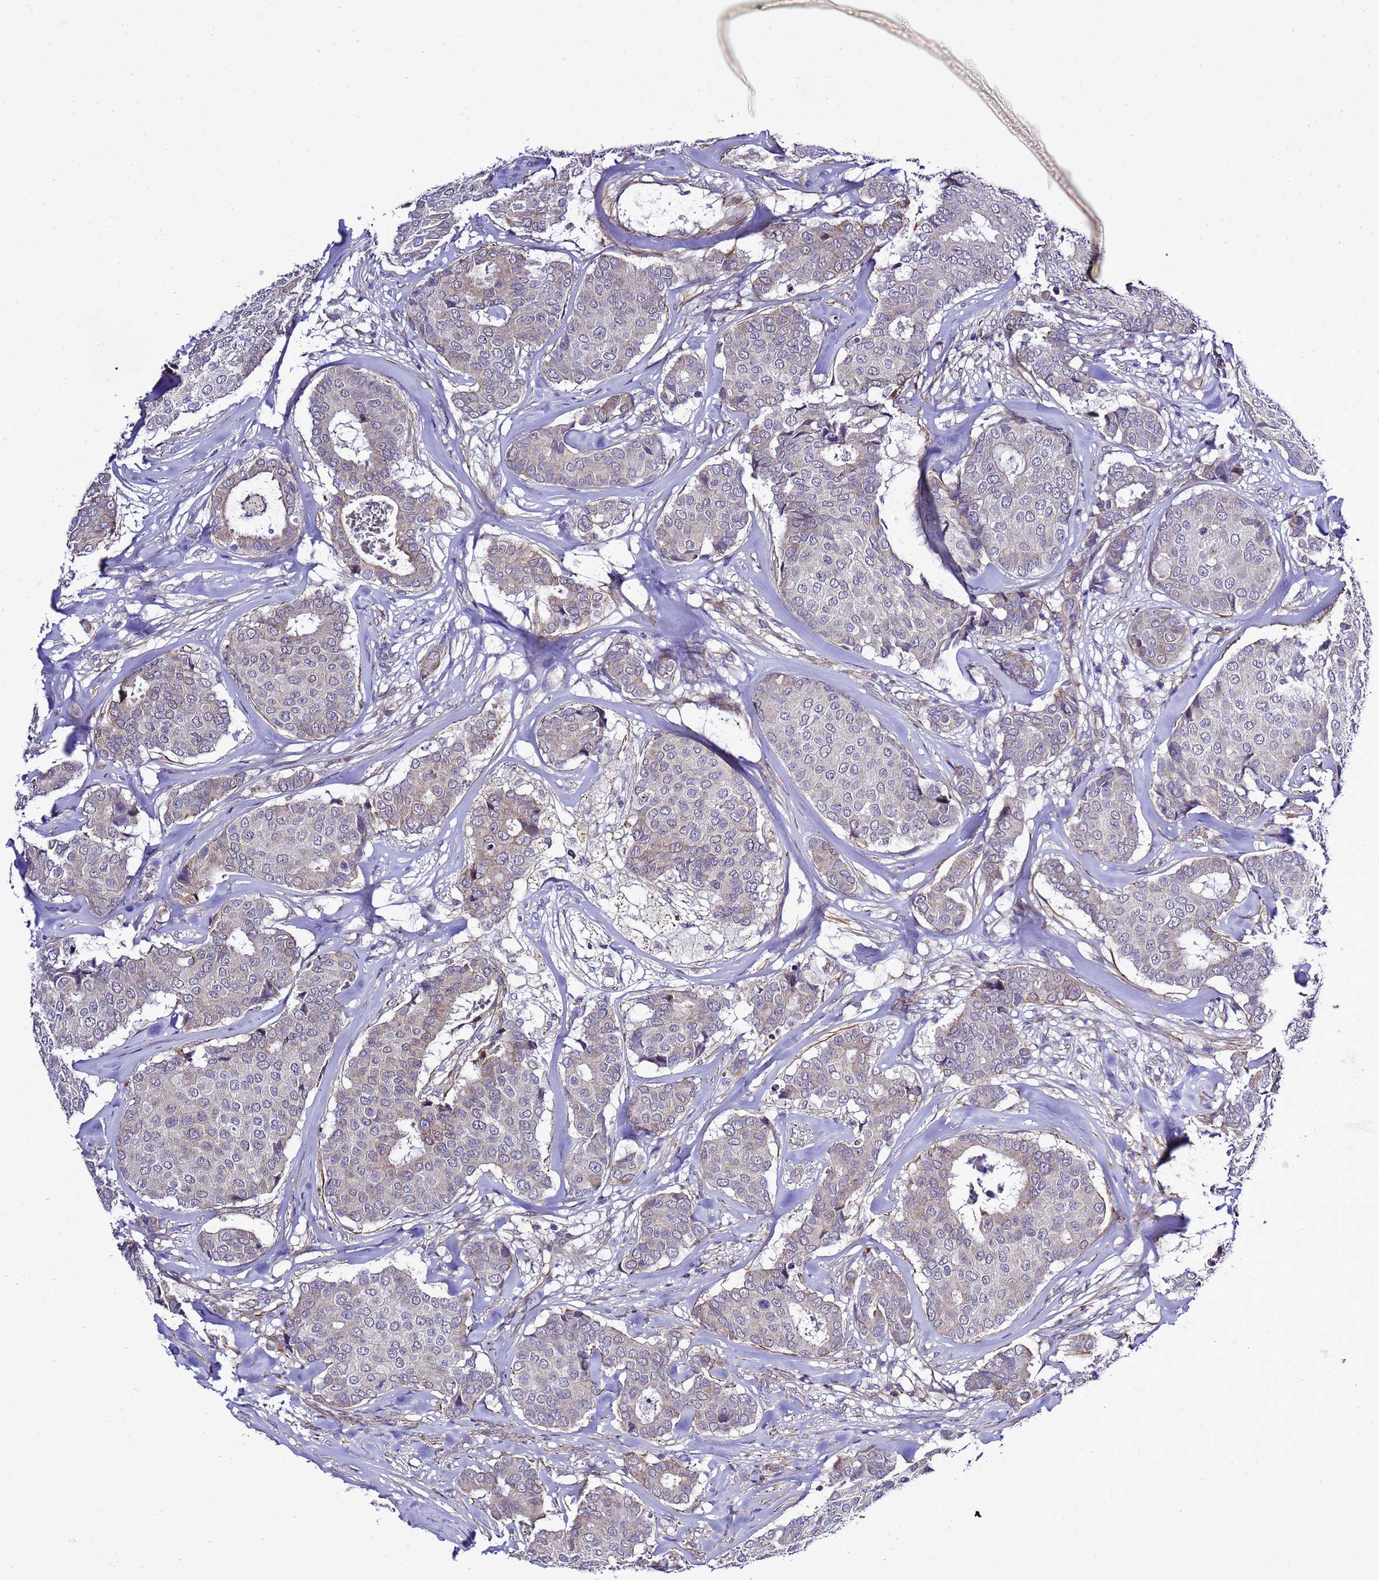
{"staining": {"intensity": "weak", "quantity": "<25%", "location": "cytoplasmic/membranous"}, "tissue": "breast cancer", "cell_type": "Tumor cells", "image_type": "cancer", "snomed": [{"axis": "morphology", "description": "Duct carcinoma"}, {"axis": "topography", "description": "Breast"}], "caption": "This is an immunohistochemistry image of intraductal carcinoma (breast). There is no expression in tumor cells.", "gene": "GZF1", "patient": {"sex": "female", "age": 75}}